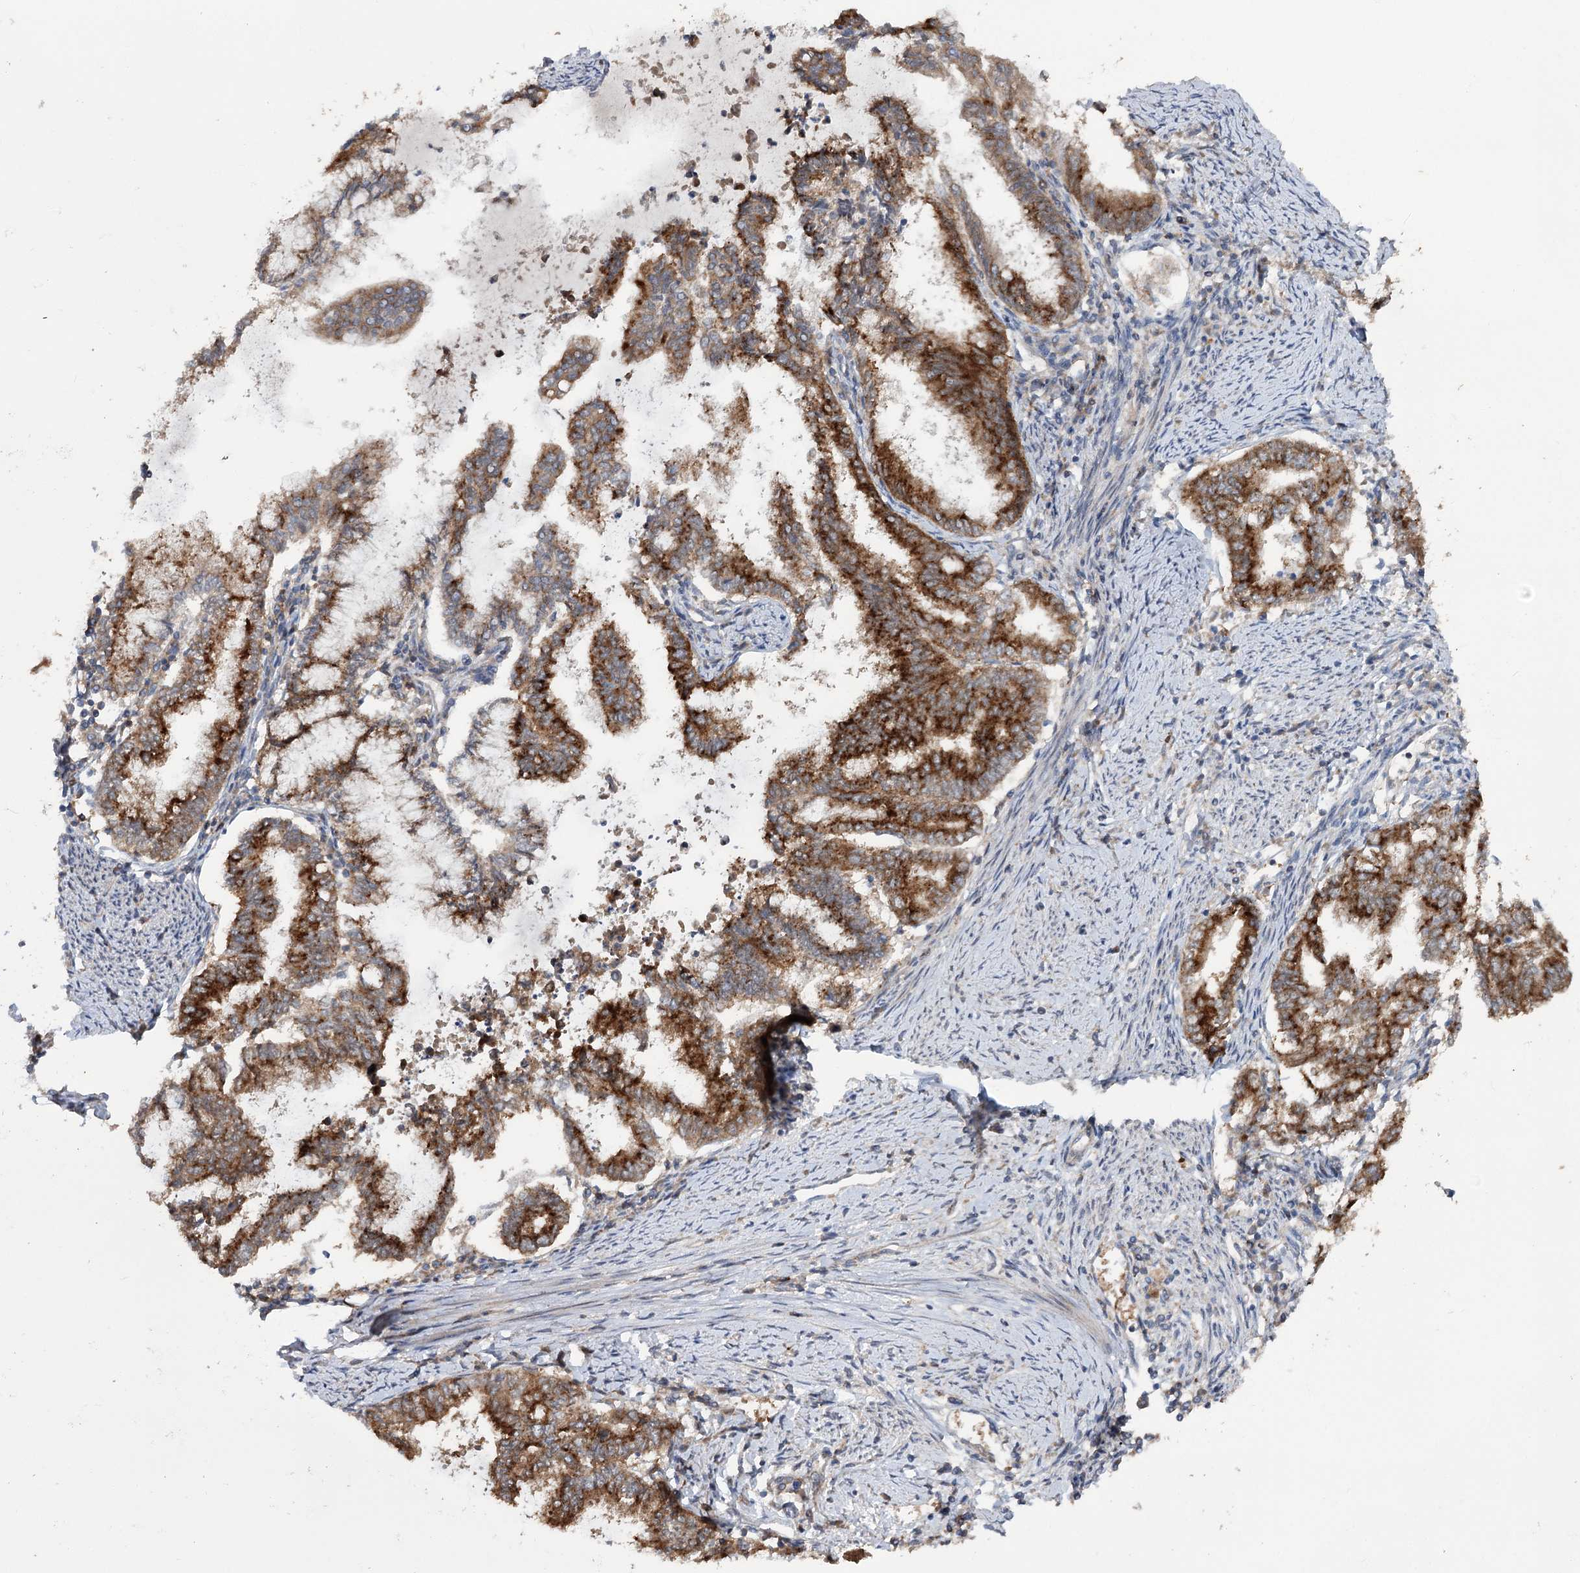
{"staining": {"intensity": "strong", "quantity": ">75%", "location": "cytoplasmic/membranous"}, "tissue": "endometrial cancer", "cell_type": "Tumor cells", "image_type": "cancer", "snomed": [{"axis": "morphology", "description": "Adenocarcinoma, NOS"}, {"axis": "topography", "description": "Endometrium"}], "caption": "Approximately >75% of tumor cells in endometrial cancer (adenocarcinoma) exhibit strong cytoplasmic/membranous protein staining as visualized by brown immunohistochemical staining.", "gene": "STX6", "patient": {"sex": "female", "age": 79}}